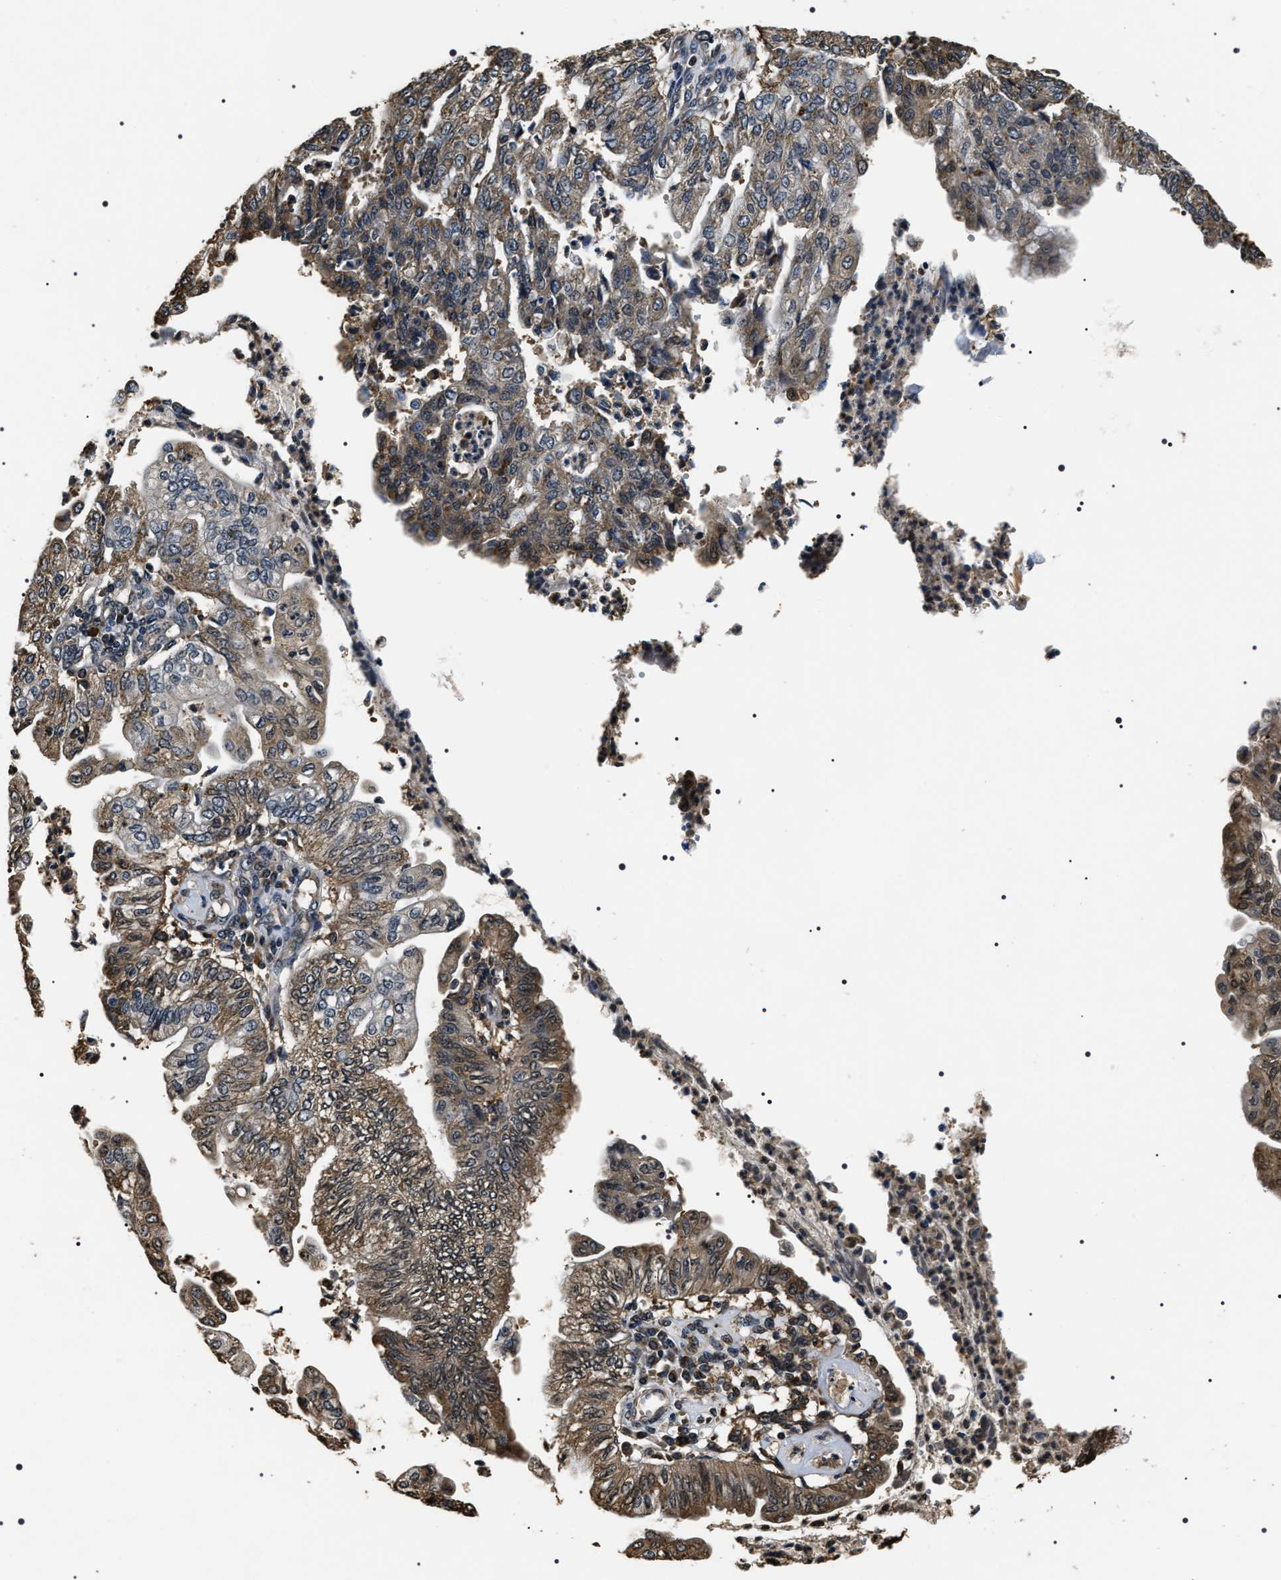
{"staining": {"intensity": "moderate", "quantity": "25%-75%", "location": "cytoplasmic/membranous"}, "tissue": "endometrial cancer", "cell_type": "Tumor cells", "image_type": "cancer", "snomed": [{"axis": "morphology", "description": "Adenocarcinoma, NOS"}, {"axis": "topography", "description": "Endometrium"}], "caption": "Immunohistochemical staining of human adenocarcinoma (endometrial) demonstrates medium levels of moderate cytoplasmic/membranous protein positivity in approximately 25%-75% of tumor cells.", "gene": "ARHGAP22", "patient": {"sex": "female", "age": 59}}